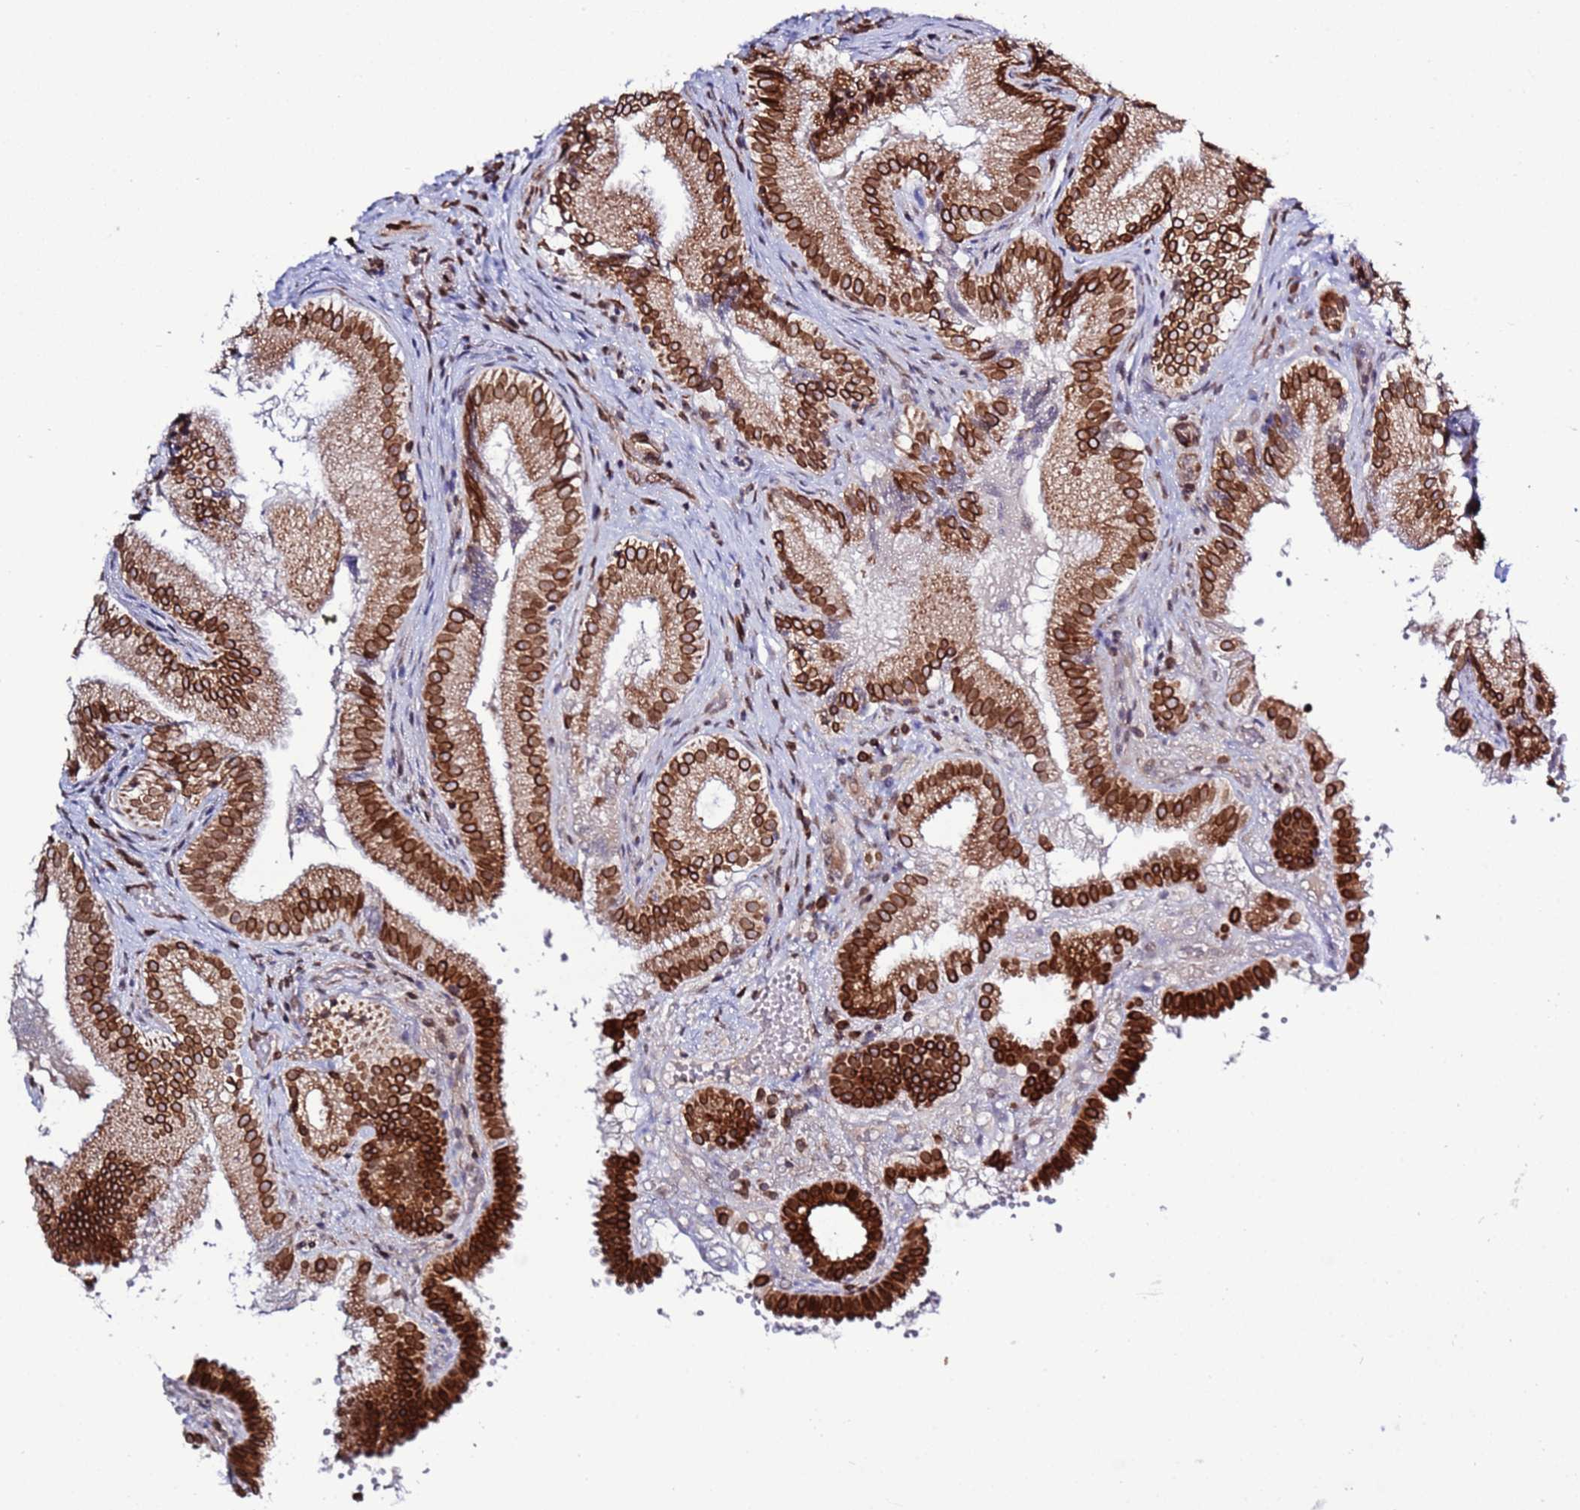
{"staining": {"intensity": "strong", "quantity": ">75%", "location": "cytoplasmic/membranous,nuclear"}, "tissue": "gallbladder", "cell_type": "Glandular cells", "image_type": "normal", "snomed": [{"axis": "morphology", "description": "Normal tissue, NOS"}, {"axis": "topography", "description": "Gallbladder"}], "caption": "The histopathology image demonstrates staining of benign gallbladder, revealing strong cytoplasmic/membranous,nuclear protein staining (brown color) within glandular cells.", "gene": "TOR1AIP1", "patient": {"sex": "female", "age": 30}}